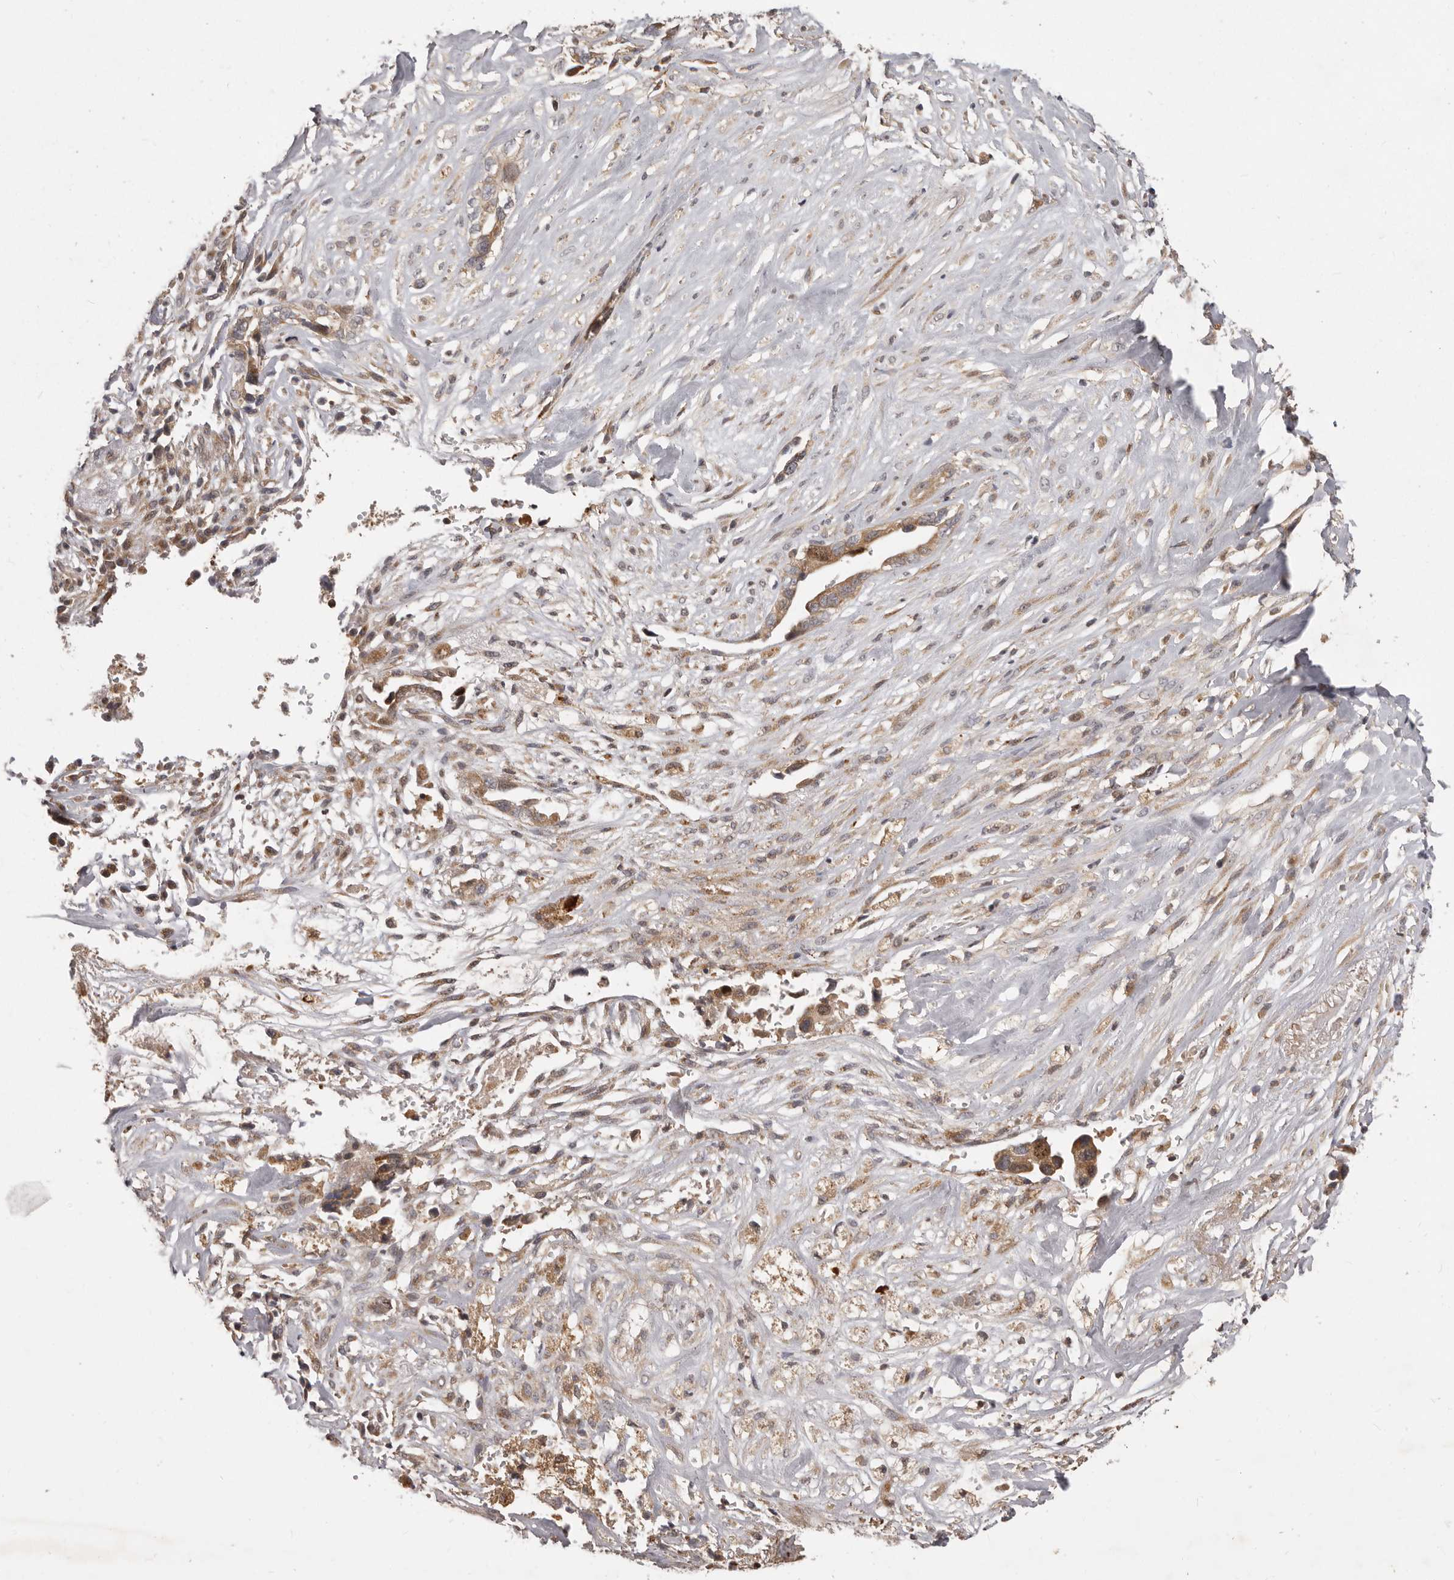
{"staining": {"intensity": "moderate", "quantity": ">75%", "location": "cytoplasmic/membranous,nuclear"}, "tissue": "liver cancer", "cell_type": "Tumor cells", "image_type": "cancer", "snomed": [{"axis": "morphology", "description": "Cholangiocarcinoma"}, {"axis": "topography", "description": "Liver"}], "caption": "IHC (DAB (3,3'-diaminobenzidine)) staining of liver cancer (cholangiocarcinoma) displays moderate cytoplasmic/membranous and nuclear protein positivity in approximately >75% of tumor cells.", "gene": "RNF187", "patient": {"sex": "female", "age": 79}}